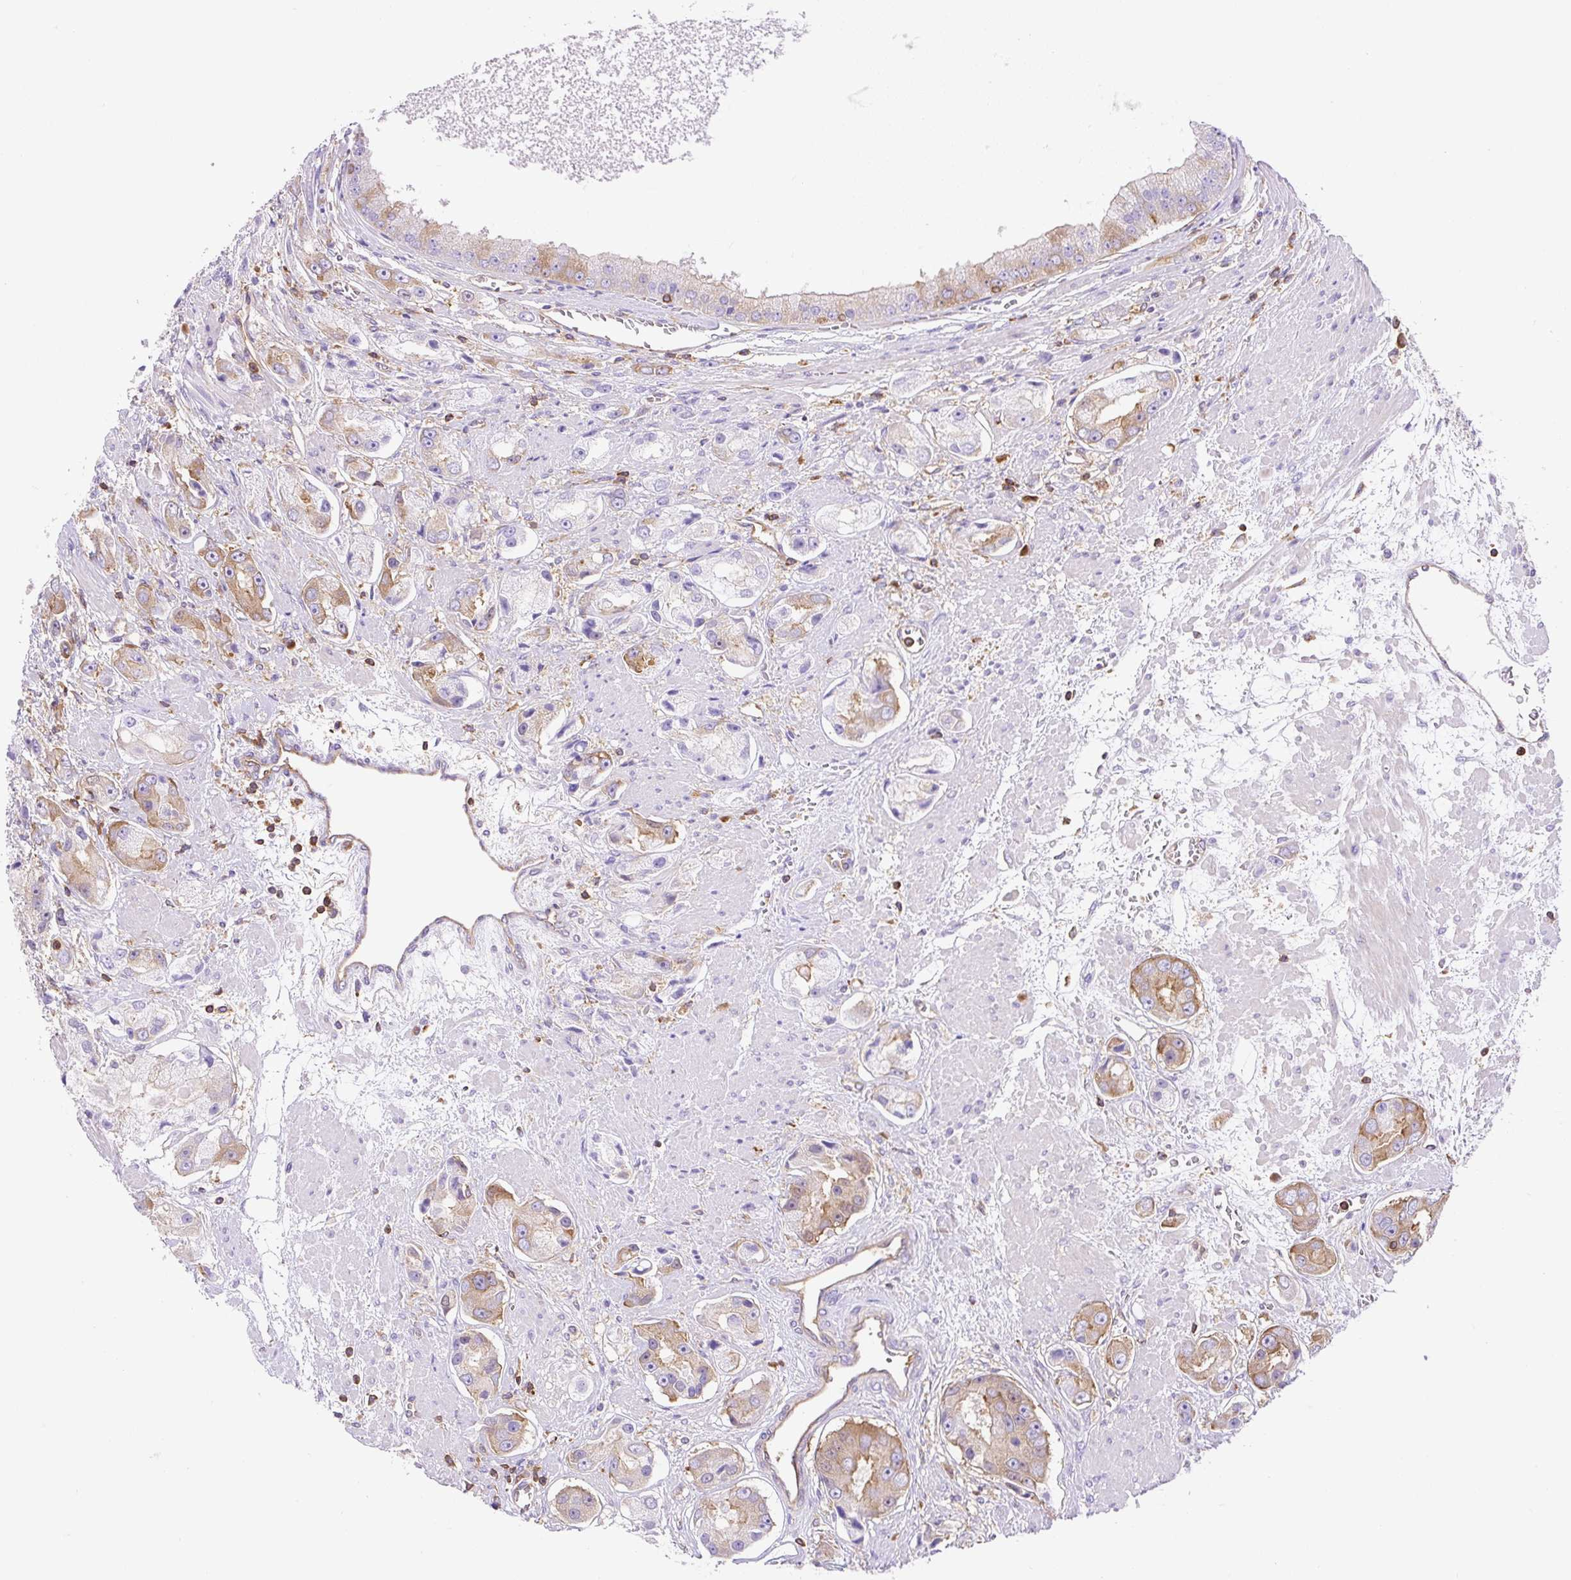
{"staining": {"intensity": "moderate", "quantity": "<25%", "location": "cytoplasmic/membranous"}, "tissue": "prostate cancer", "cell_type": "Tumor cells", "image_type": "cancer", "snomed": [{"axis": "morphology", "description": "Adenocarcinoma, High grade"}, {"axis": "topography", "description": "Prostate"}], "caption": "Immunohistochemistry of human adenocarcinoma (high-grade) (prostate) shows low levels of moderate cytoplasmic/membranous positivity in approximately <25% of tumor cells. (Stains: DAB in brown, nuclei in blue, Microscopy: brightfield microscopy at high magnification).", "gene": "DNM2", "patient": {"sex": "male", "age": 67}}